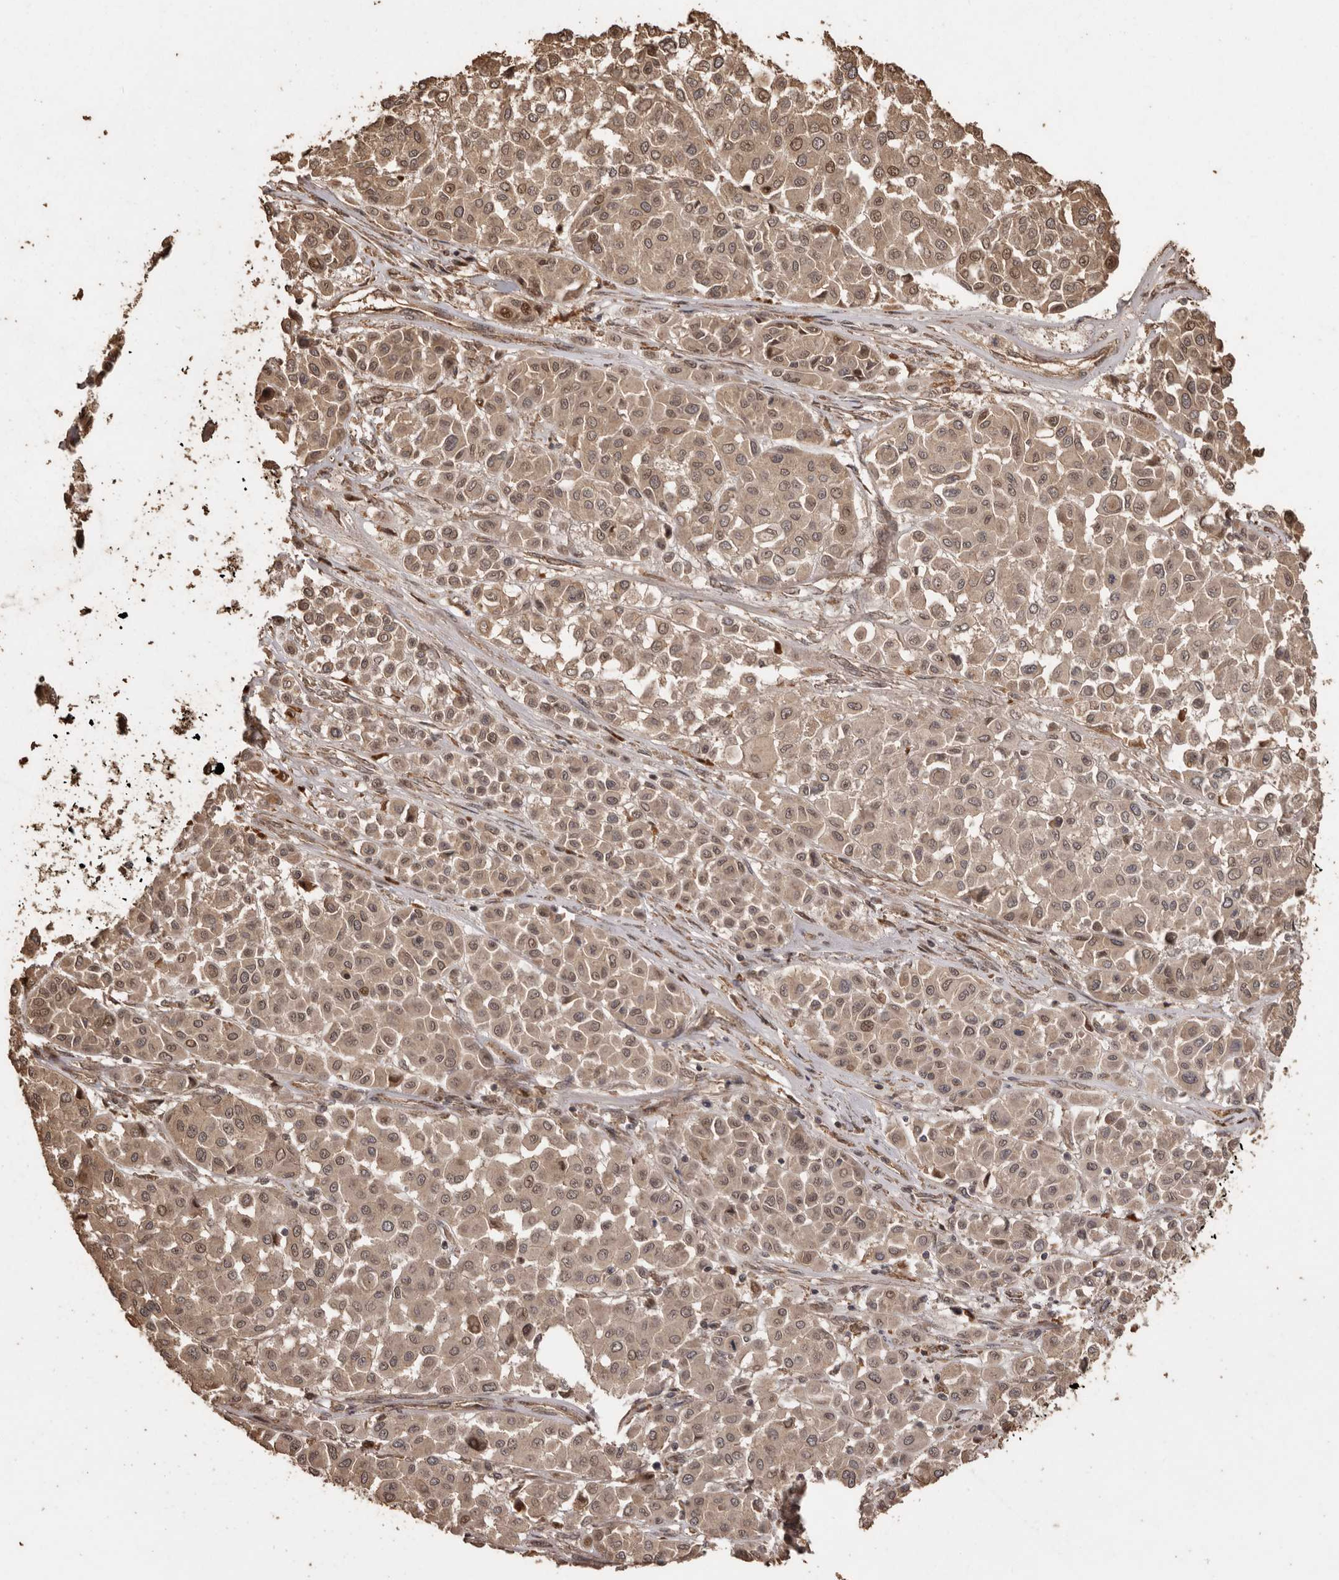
{"staining": {"intensity": "moderate", "quantity": ">75%", "location": "cytoplasmic/membranous,nuclear"}, "tissue": "melanoma", "cell_type": "Tumor cells", "image_type": "cancer", "snomed": [{"axis": "morphology", "description": "Malignant melanoma, Metastatic site"}, {"axis": "topography", "description": "Soft tissue"}], "caption": "A histopathology image of human melanoma stained for a protein reveals moderate cytoplasmic/membranous and nuclear brown staining in tumor cells. (DAB IHC, brown staining for protein, blue staining for nuclei).", "gene": "NUP43", "patient": {"sex": "male", "age": 41}}